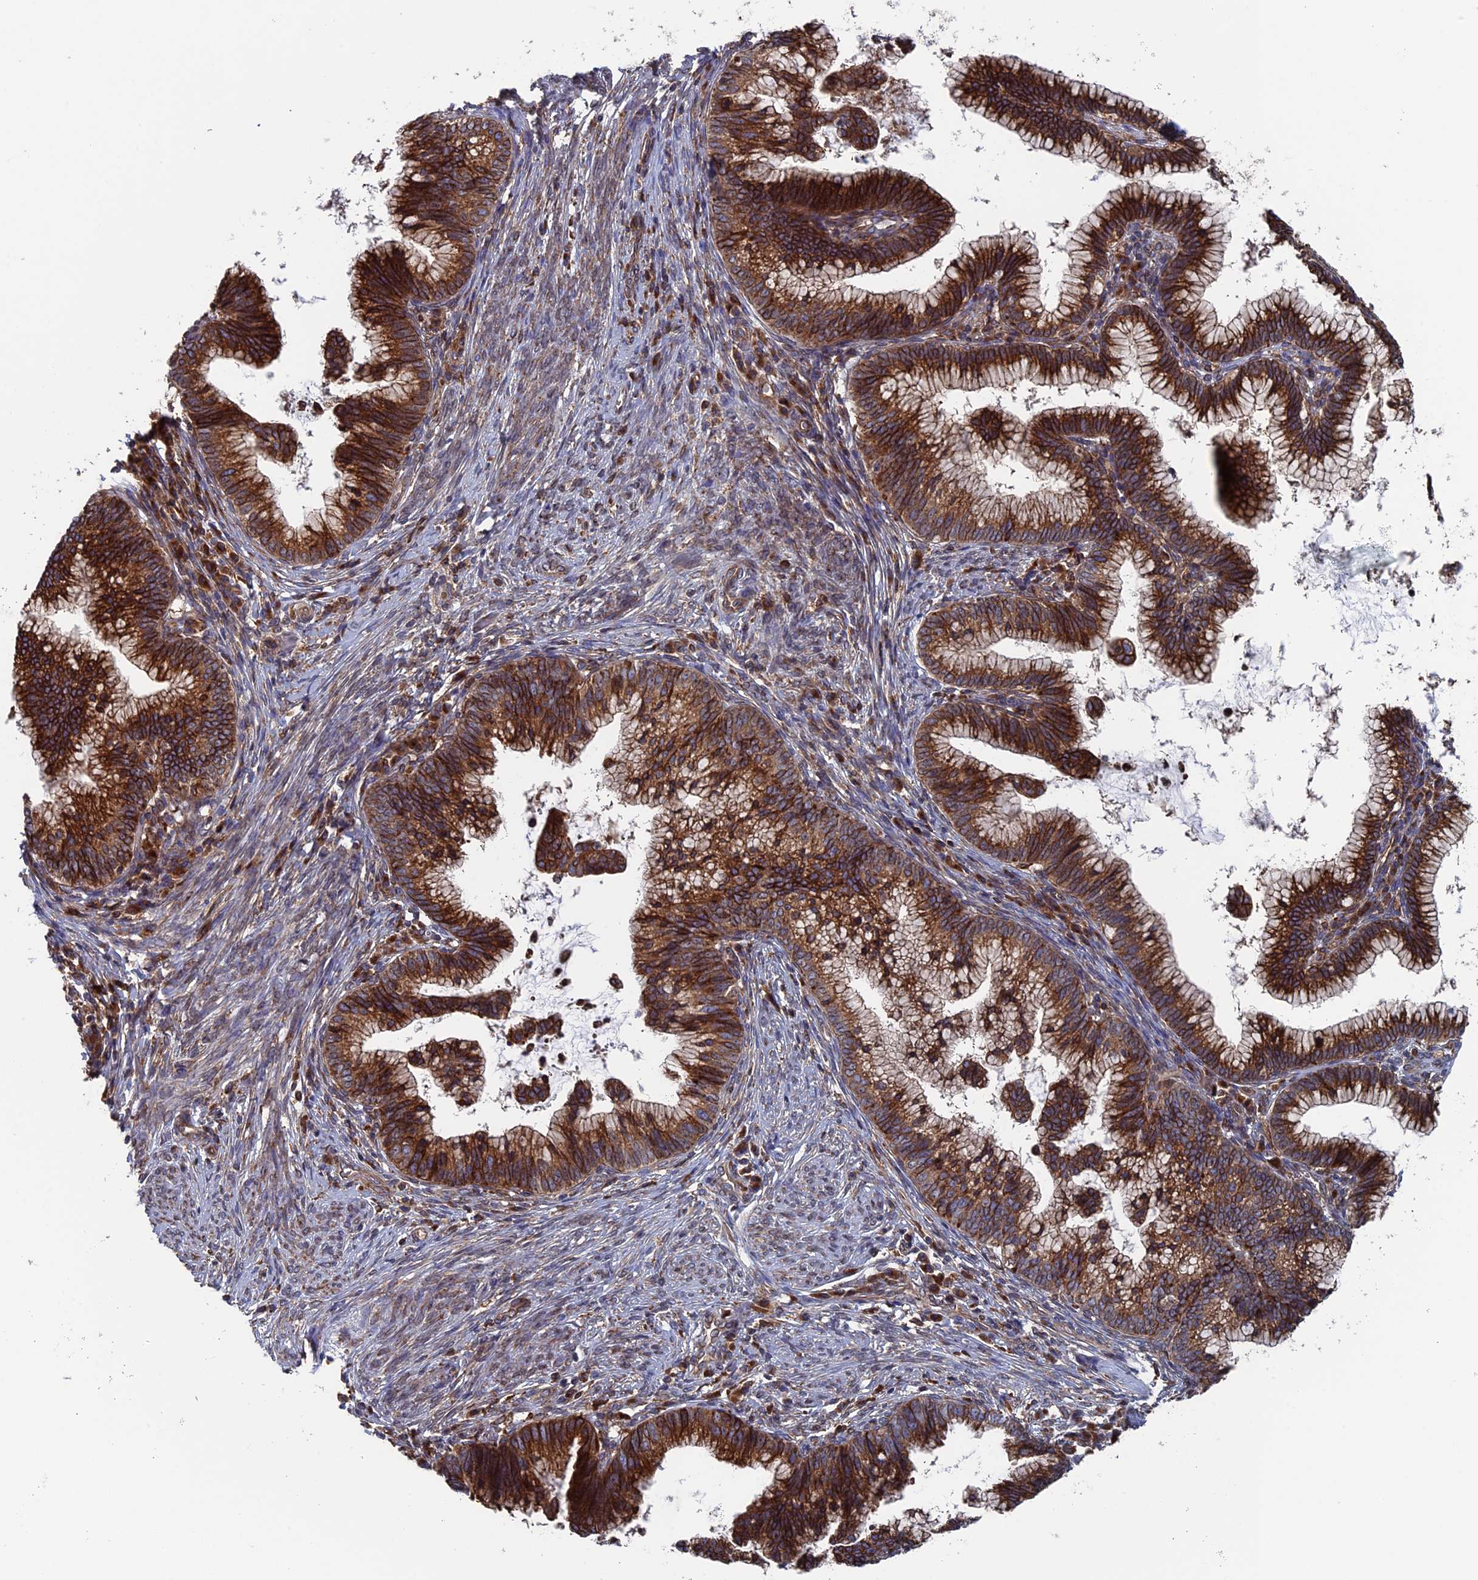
{"staining": {"intensity": "strong", "quantity": ">75%", "location": "cytoplasmic/membranous"}, "tissue": "cervical cancer", "cell_type": "Tumor cells", "image_type": "cancer", "snomed": [{"axis": "morphology", "description": "Adenocarcinoma, NOS"}, {"axis": "topography", "description": "Cervix"}], "caption": "Protein expression analysis of human cervical adenocarcinoma reveals strong cytoplasmic/membranous expression in about >75% of tumor cells.", "gene": "RPUSD1", "patient": {"sex": "female", "age": 36}}